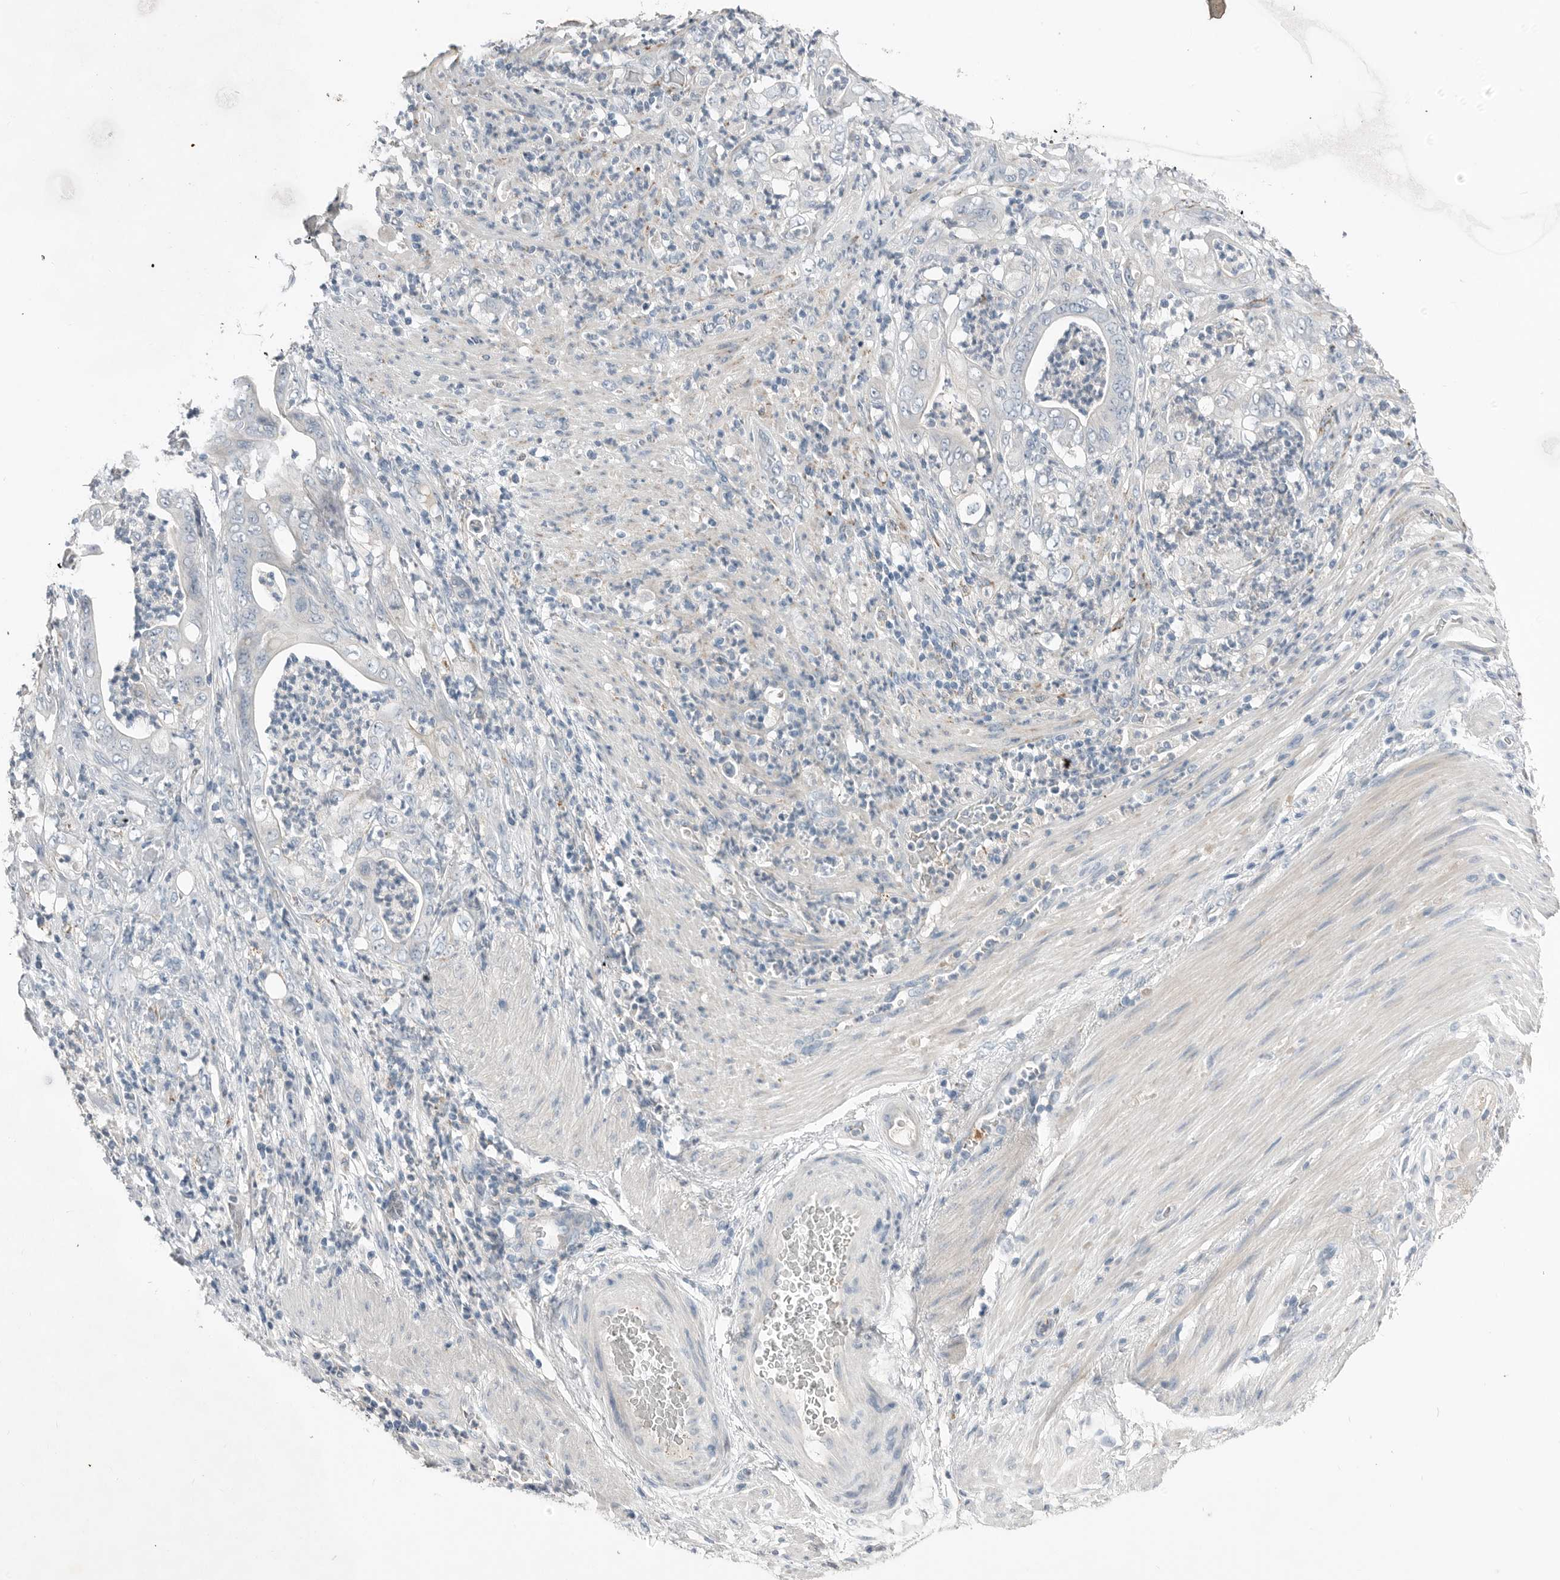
{"staining": {"intensity": "negative", "quantity": "none", "location": "none"}, "tissue": "stomach cancer", "cell_type": "Tumor cells", "image_type": "cancer", "snomed": [{"axis": "morphology", "description": "Adenocarcinoma, NOS"}, {"axis": "topography", "description": "Stomach"}], "caption": "A high-resolution micrograph shows IHC staining of stomach cancer, which reveals no significant positivity in tumor cells.", "gene": "SERPINB7", "patient": {"sex": "female", "age": 73}}